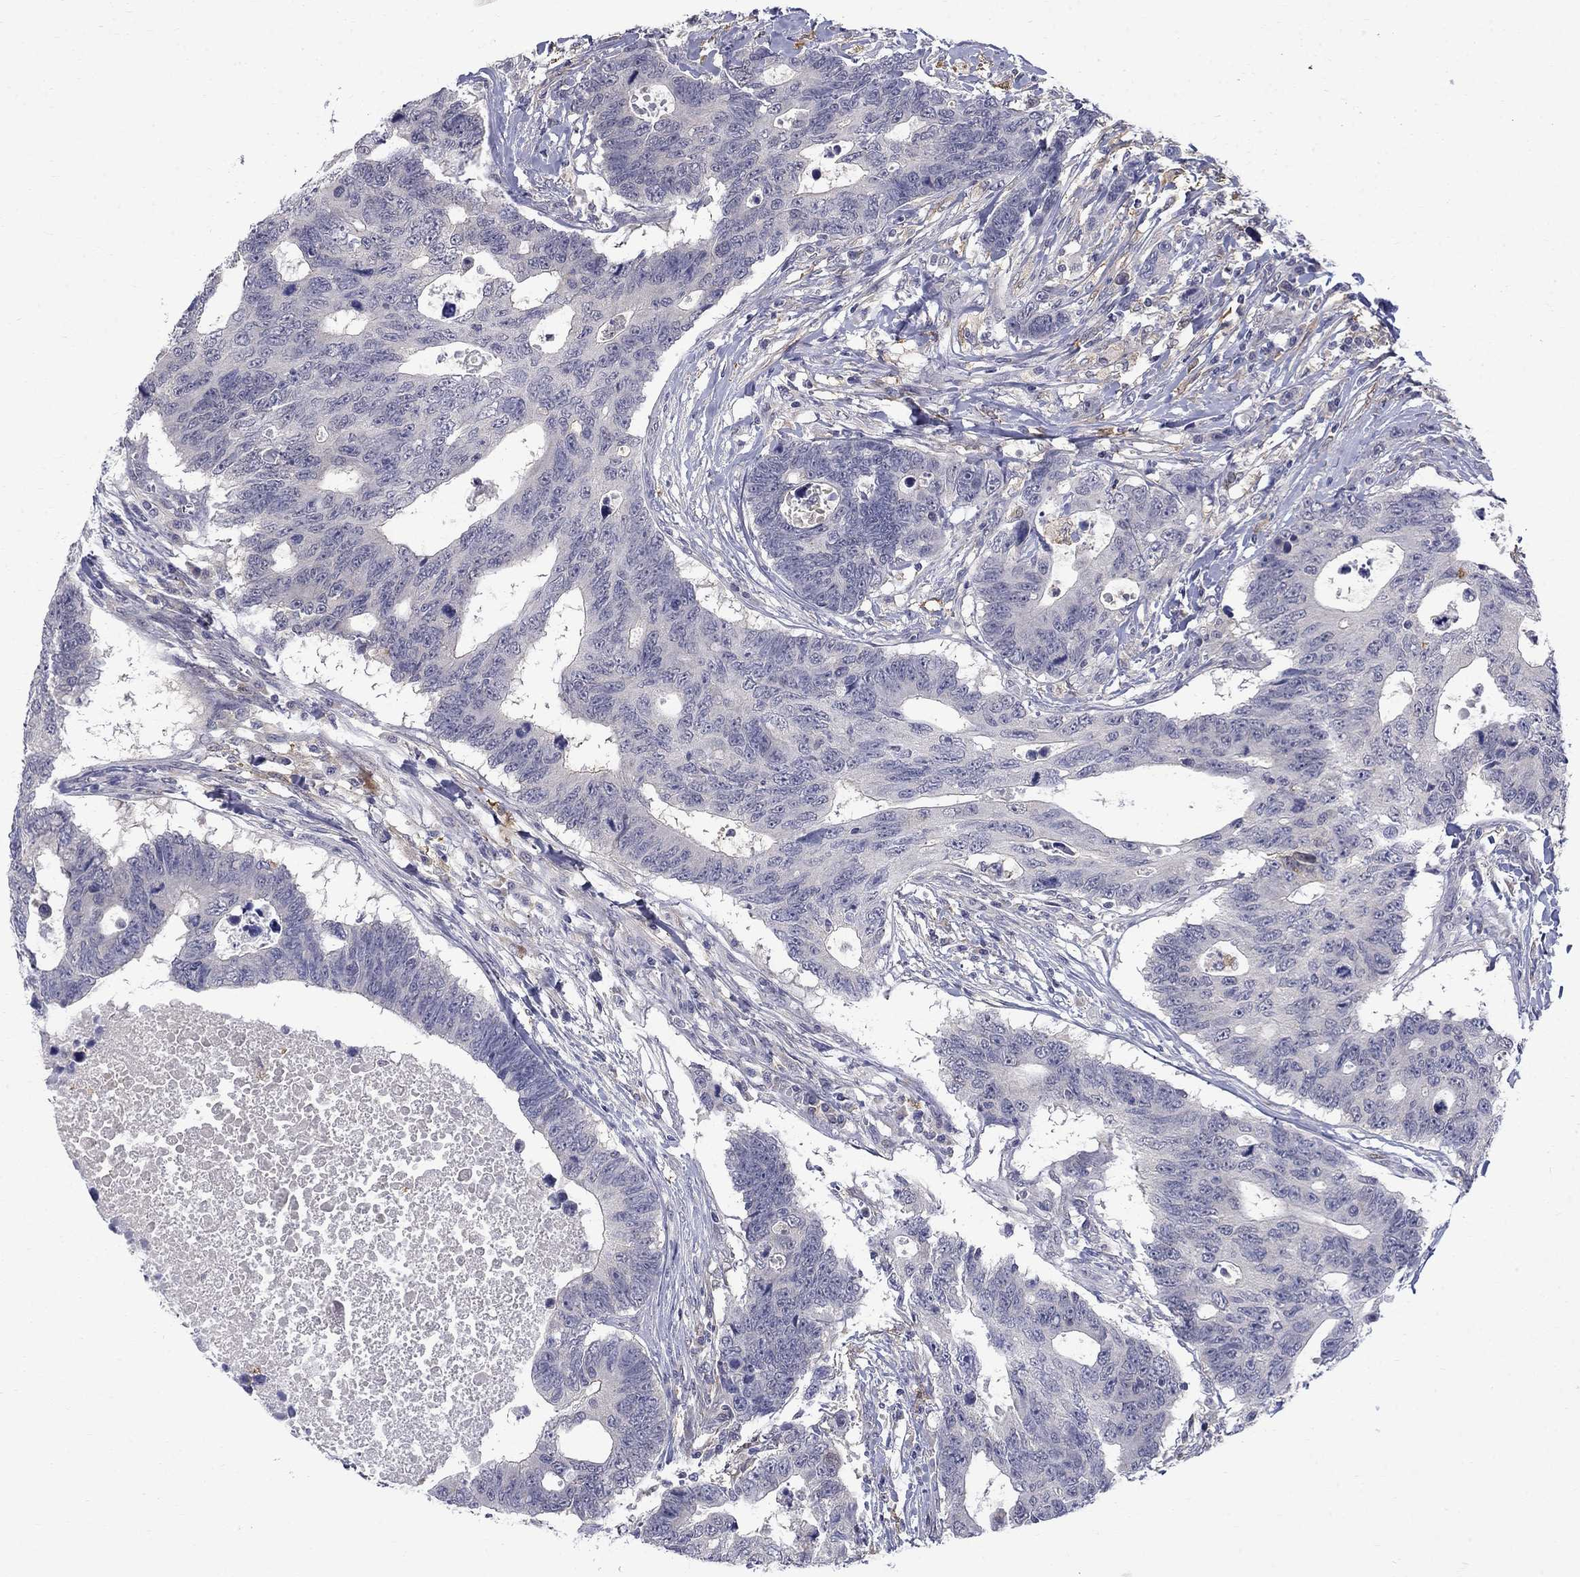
{"staining": {"intensity": "negative", "quantity": "none", "location": "none"}, "tissue": "colorectal cancer", "cell_type": "Tumor cells", "image_type": "cancer", "snomed": [{"axis": "morphology", "description": "Adenocarcinoma, NOS"}, {"axis": "topography", "description": "Colon"}], "caption": "IHC photomicrograph of colorectal cancer (adenocarcinoma) stained for a protein (brown), which displays no positivity in tumor cells.", "gene": "PCBP3", "patient": {"sex": "female", "age": 77}}